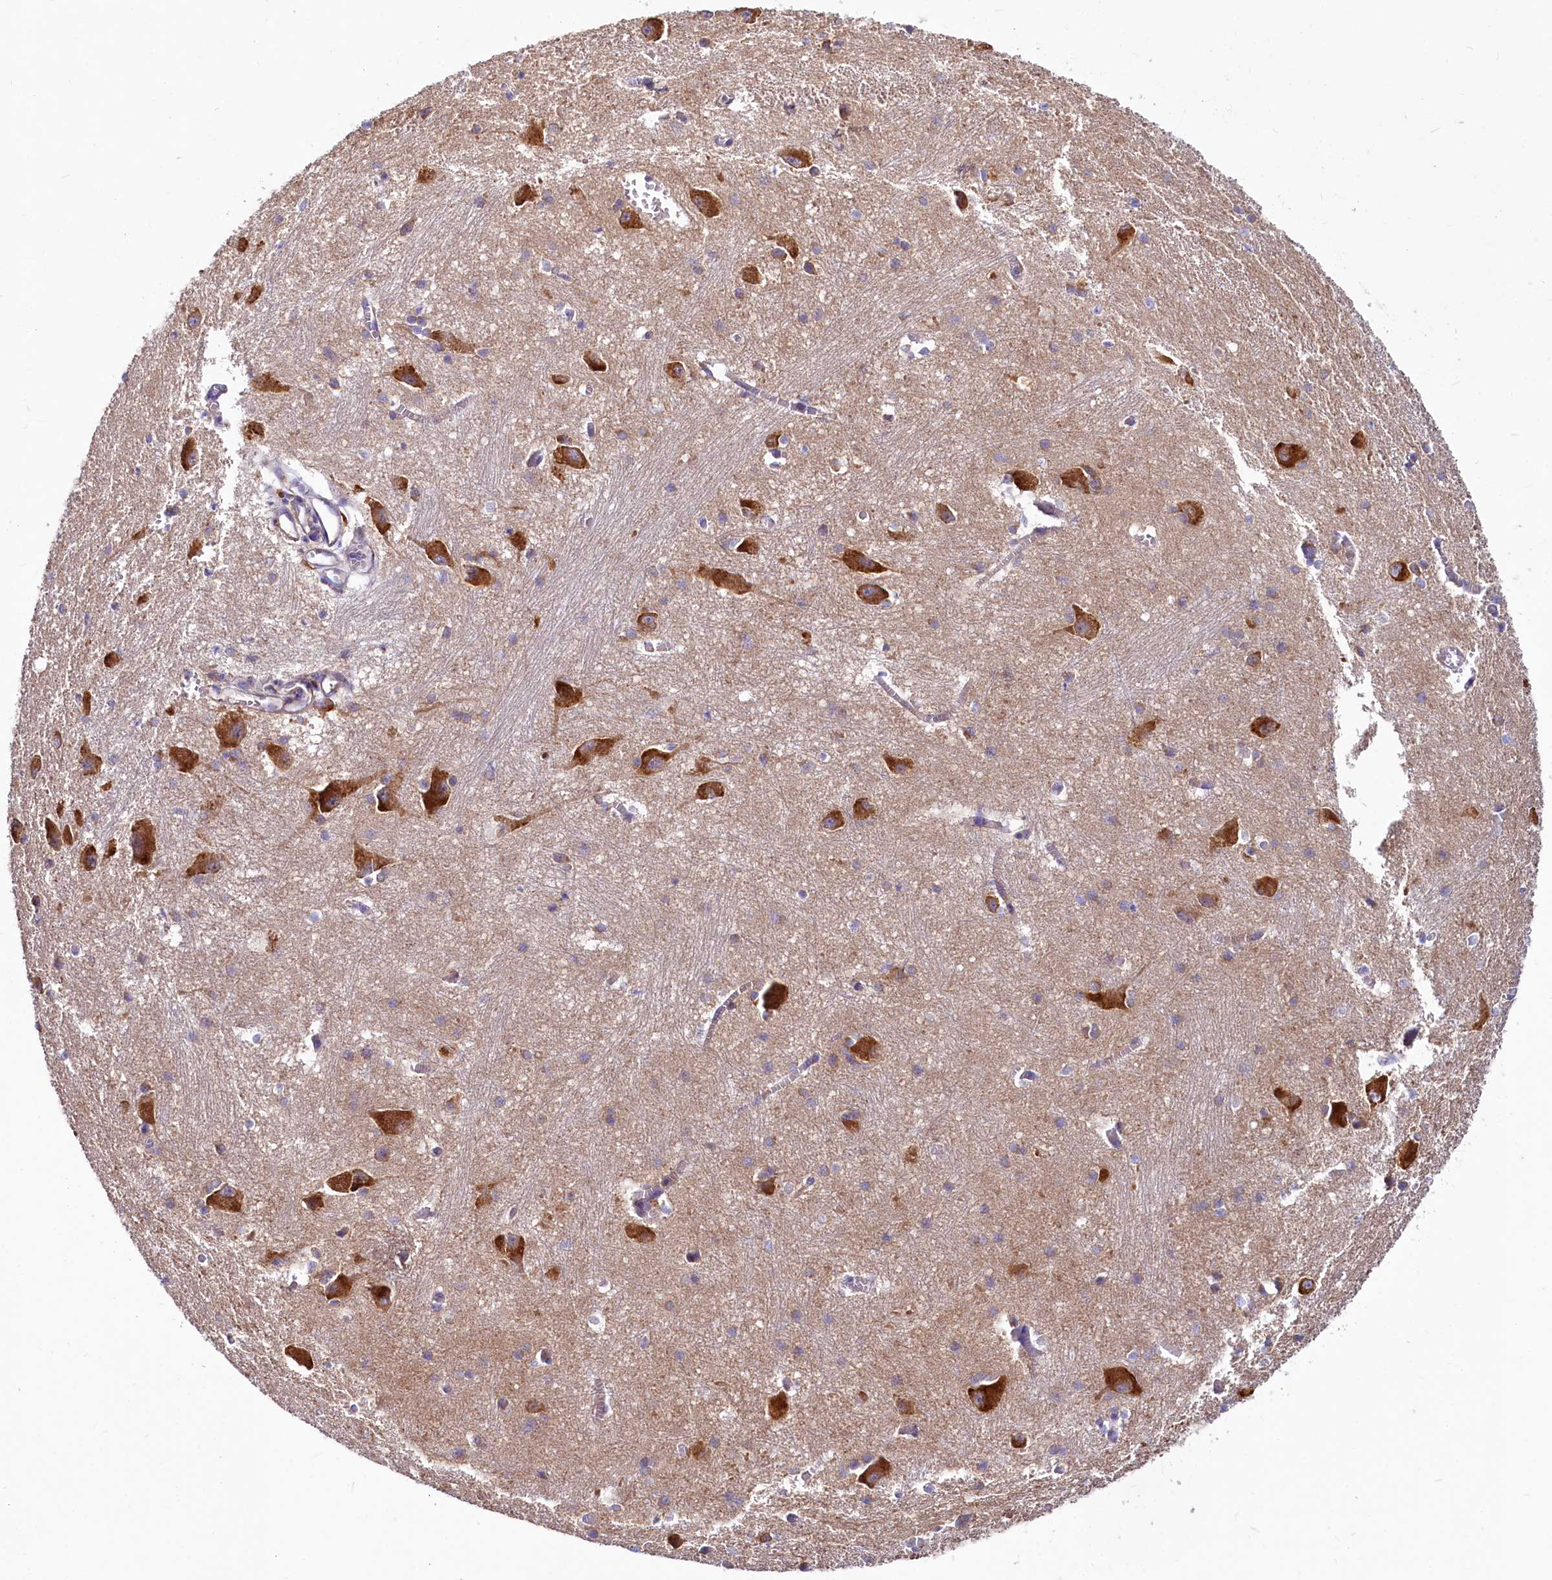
{"staining": {"intensity": "moderate", "quantity": "<25%", "location": "cytoplasmic/membranous"}, "tissue": "caudate", "cell_type": "Glial cells", "image_type": "normal", "snomed": [{"axis": "morphology", "description": "Normal tissue, NOS"}, {"axis": "topography", "description": "Lateral ventricle wall"}], "caption": "An IHC micrograph of benign tissue is shown. Protein staining in brown labels moderate cytoplasmic/membranous positivity in caudate within glial cells. The staining is performed using DAB brown chromogen to label protein expression. The nuclei are counter-stained blue using hematoxylin.", "gene": "QARS1", "patient": {"sex": "male", "age": 37}}